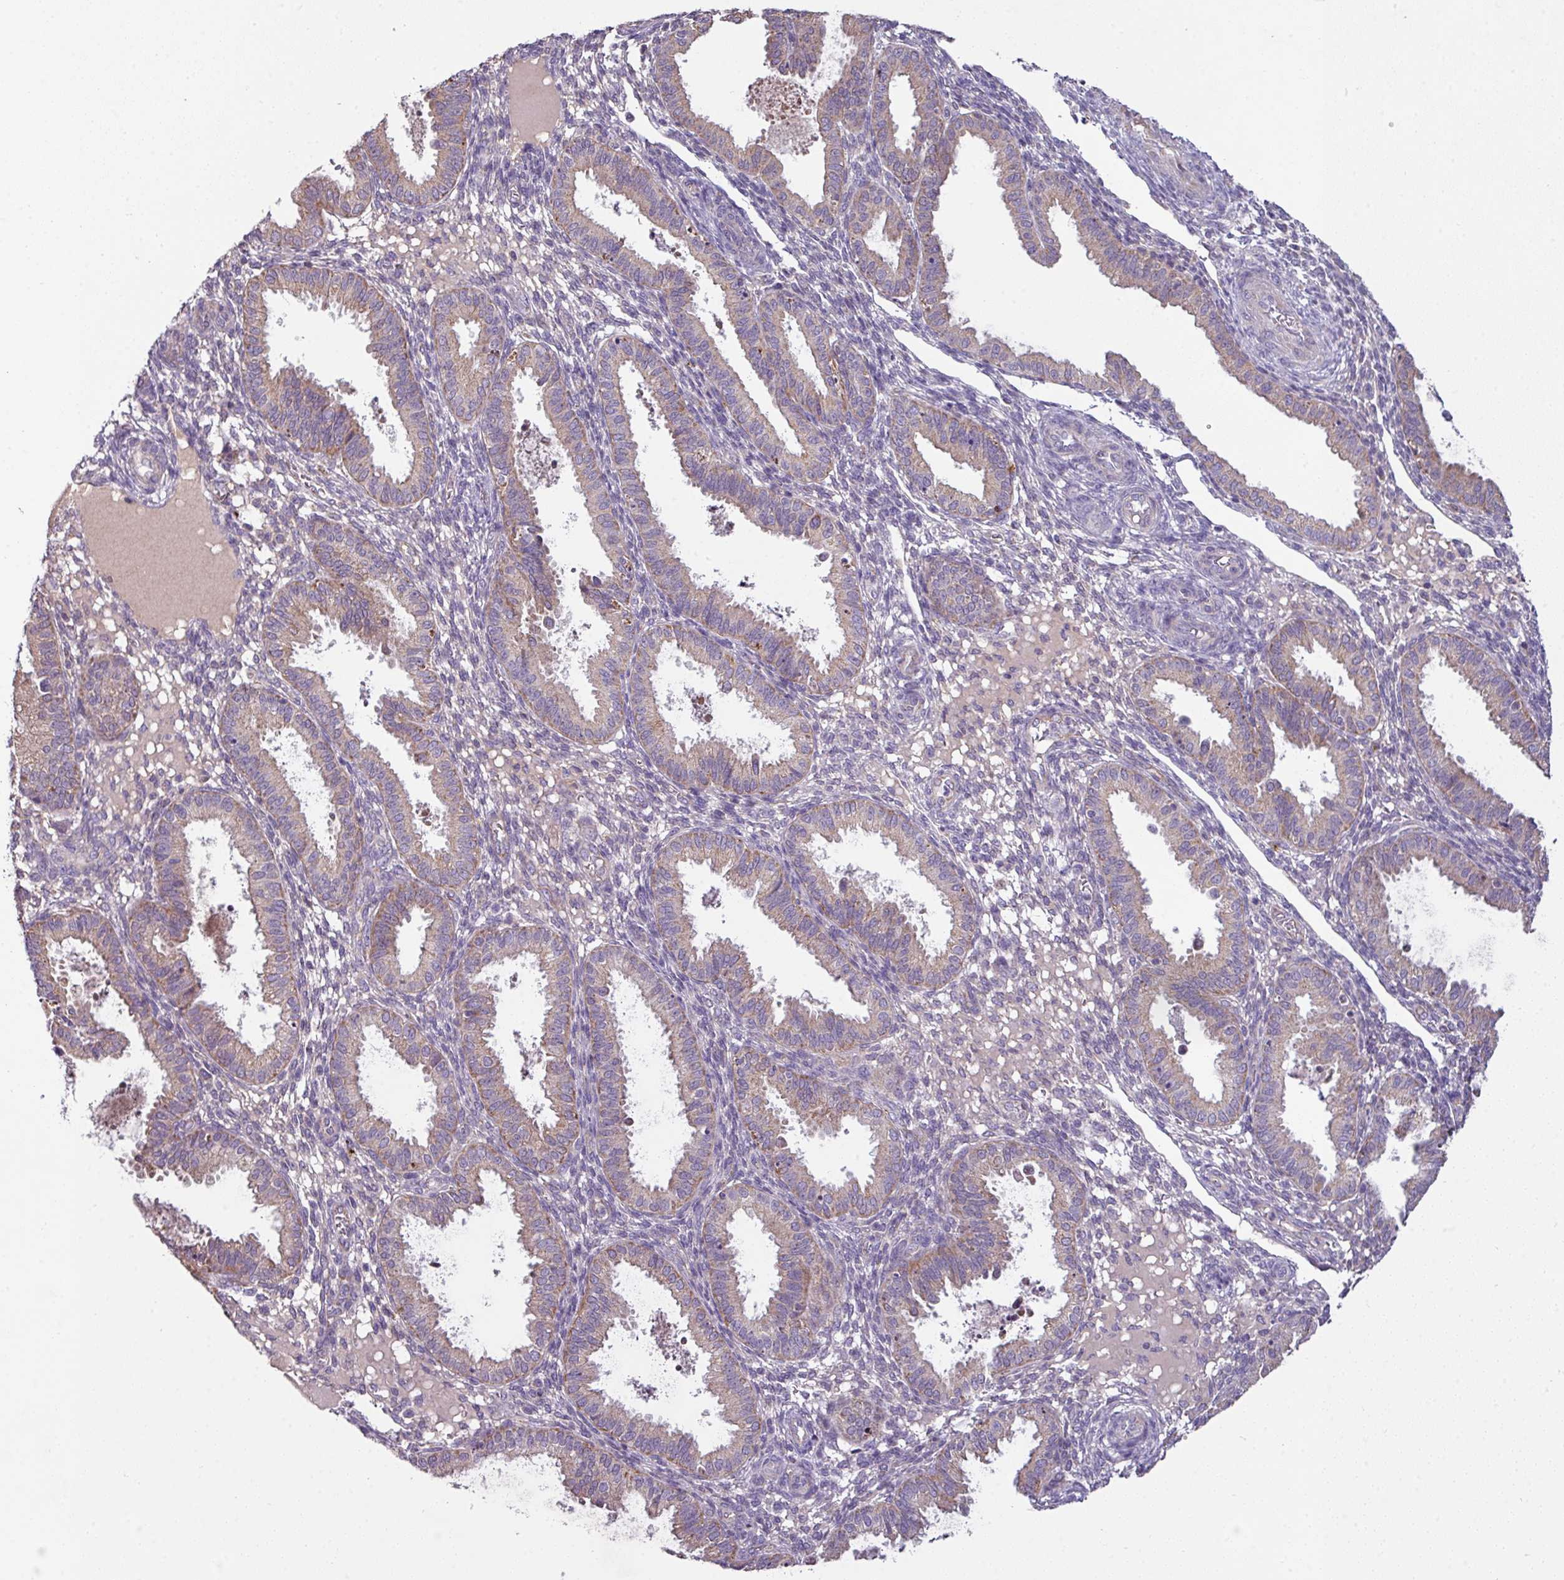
{"staining": {"intensity": "negative", "quantity": "none", "location": "none"}, "tissue": "endometrium", "cell_type": "Cells in endometrial stroma", "image_type": "normal", "snomed": [{"axis": "morphology", "description": "Normal tissue, NOS"}, {"axis": "topography", "description": "Endometrium"}], "caption": "A photomicrograph of endometrium stained for a protein shows no brown staining in cells in endometrial stroma. (DAB IHC with hematoxylin counter stain).", "gene": "LRRC9", "patient": {"sex": "female", "age": 33}}